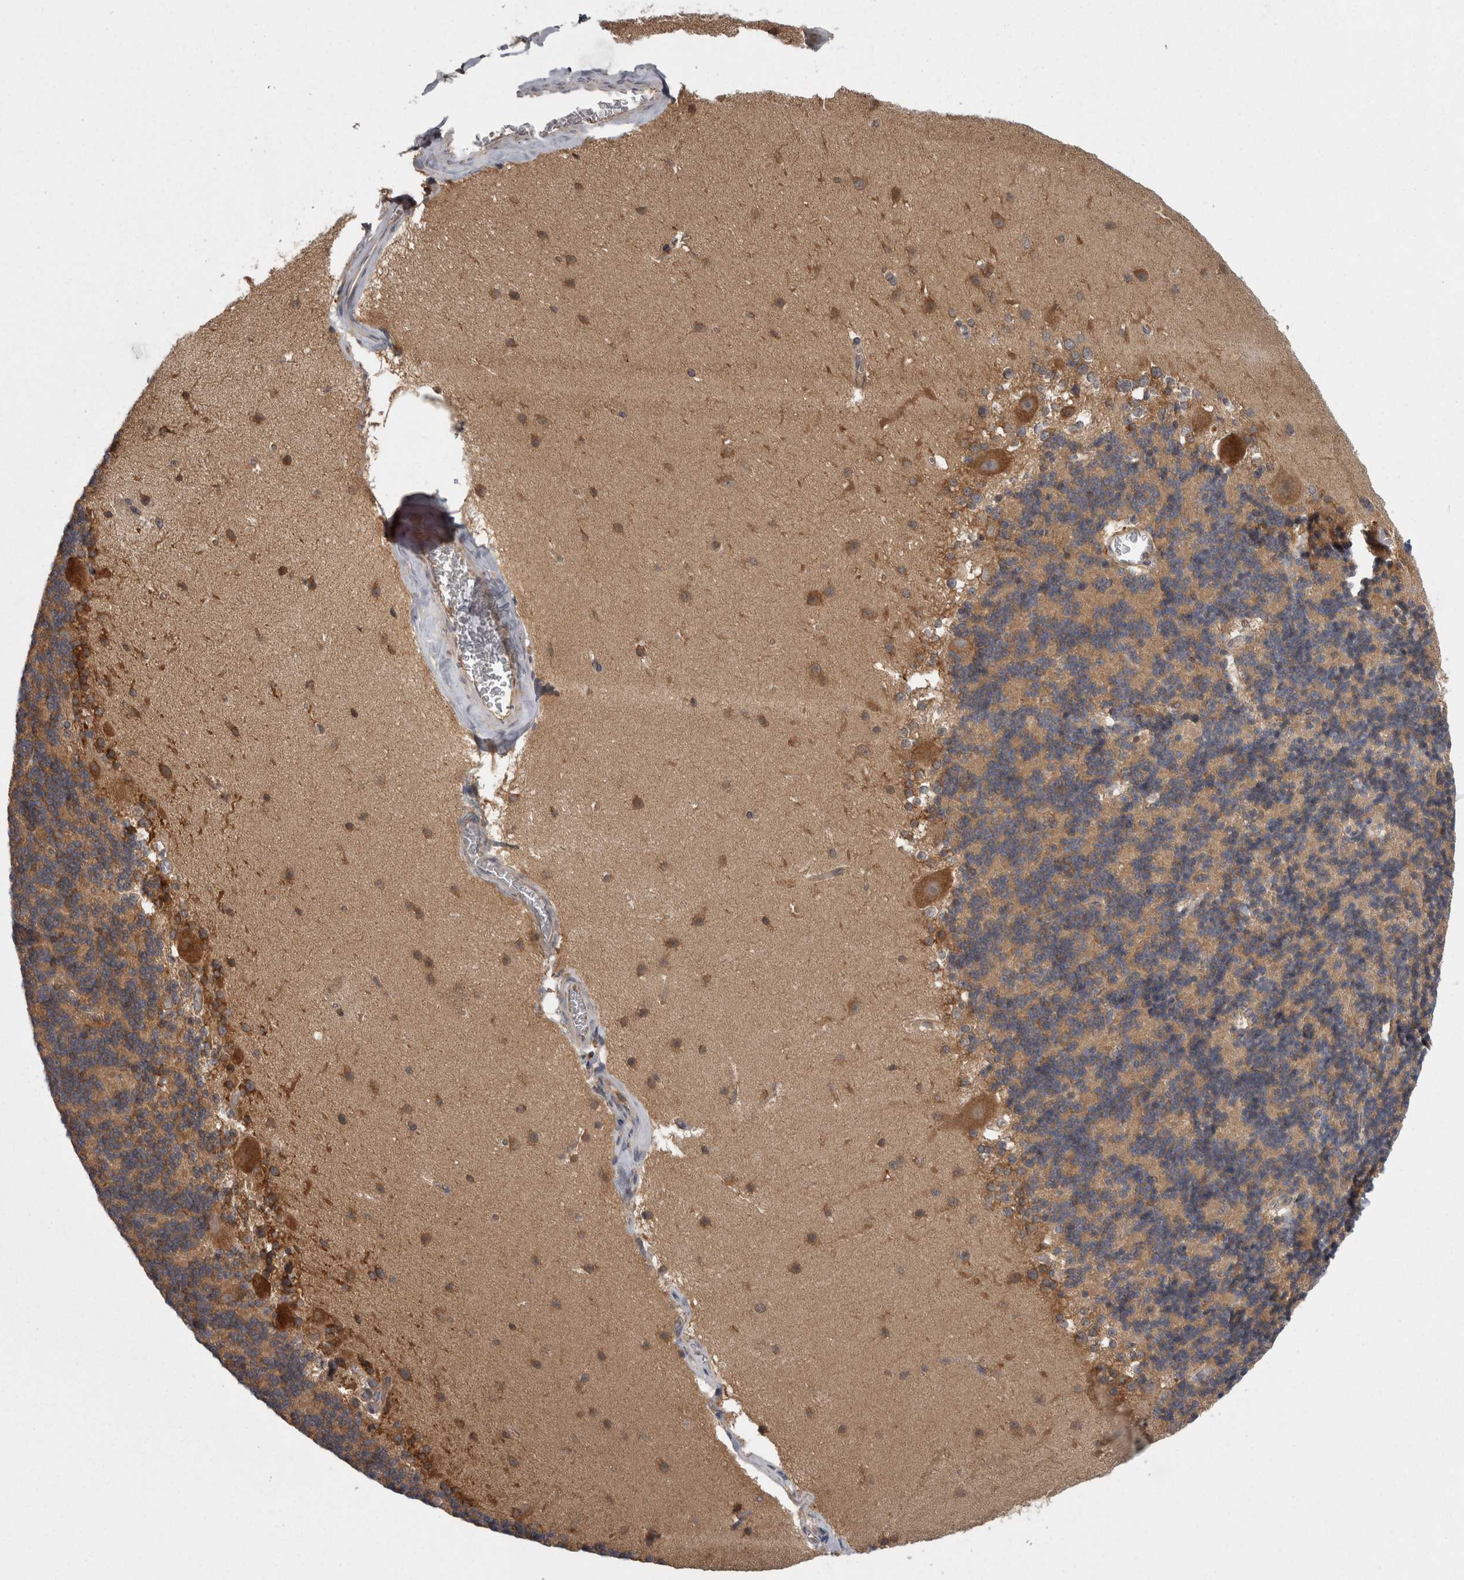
{"staining": {"intensity": "moderate", "quantity": ">75%", "location": "cytoplasmic/membranous"}, "tissue": "cerebellum", "cell_type": "Cells in granular layer", "image_type": "normal", "snomed": [{"axis": "morphology", "description": "Normal tissue, NOS"}, {"axis": "topography", "description": "Cerebellum"}], "caption": "About >75% of cells in granular layer in normal cerebellum demonstrate moderate cytoplasmic/membranous protein staining as visualized by brown immunohistochemical staining.", "gene": "SMCR8", "patient": {"sex": "female", "age": 19}}